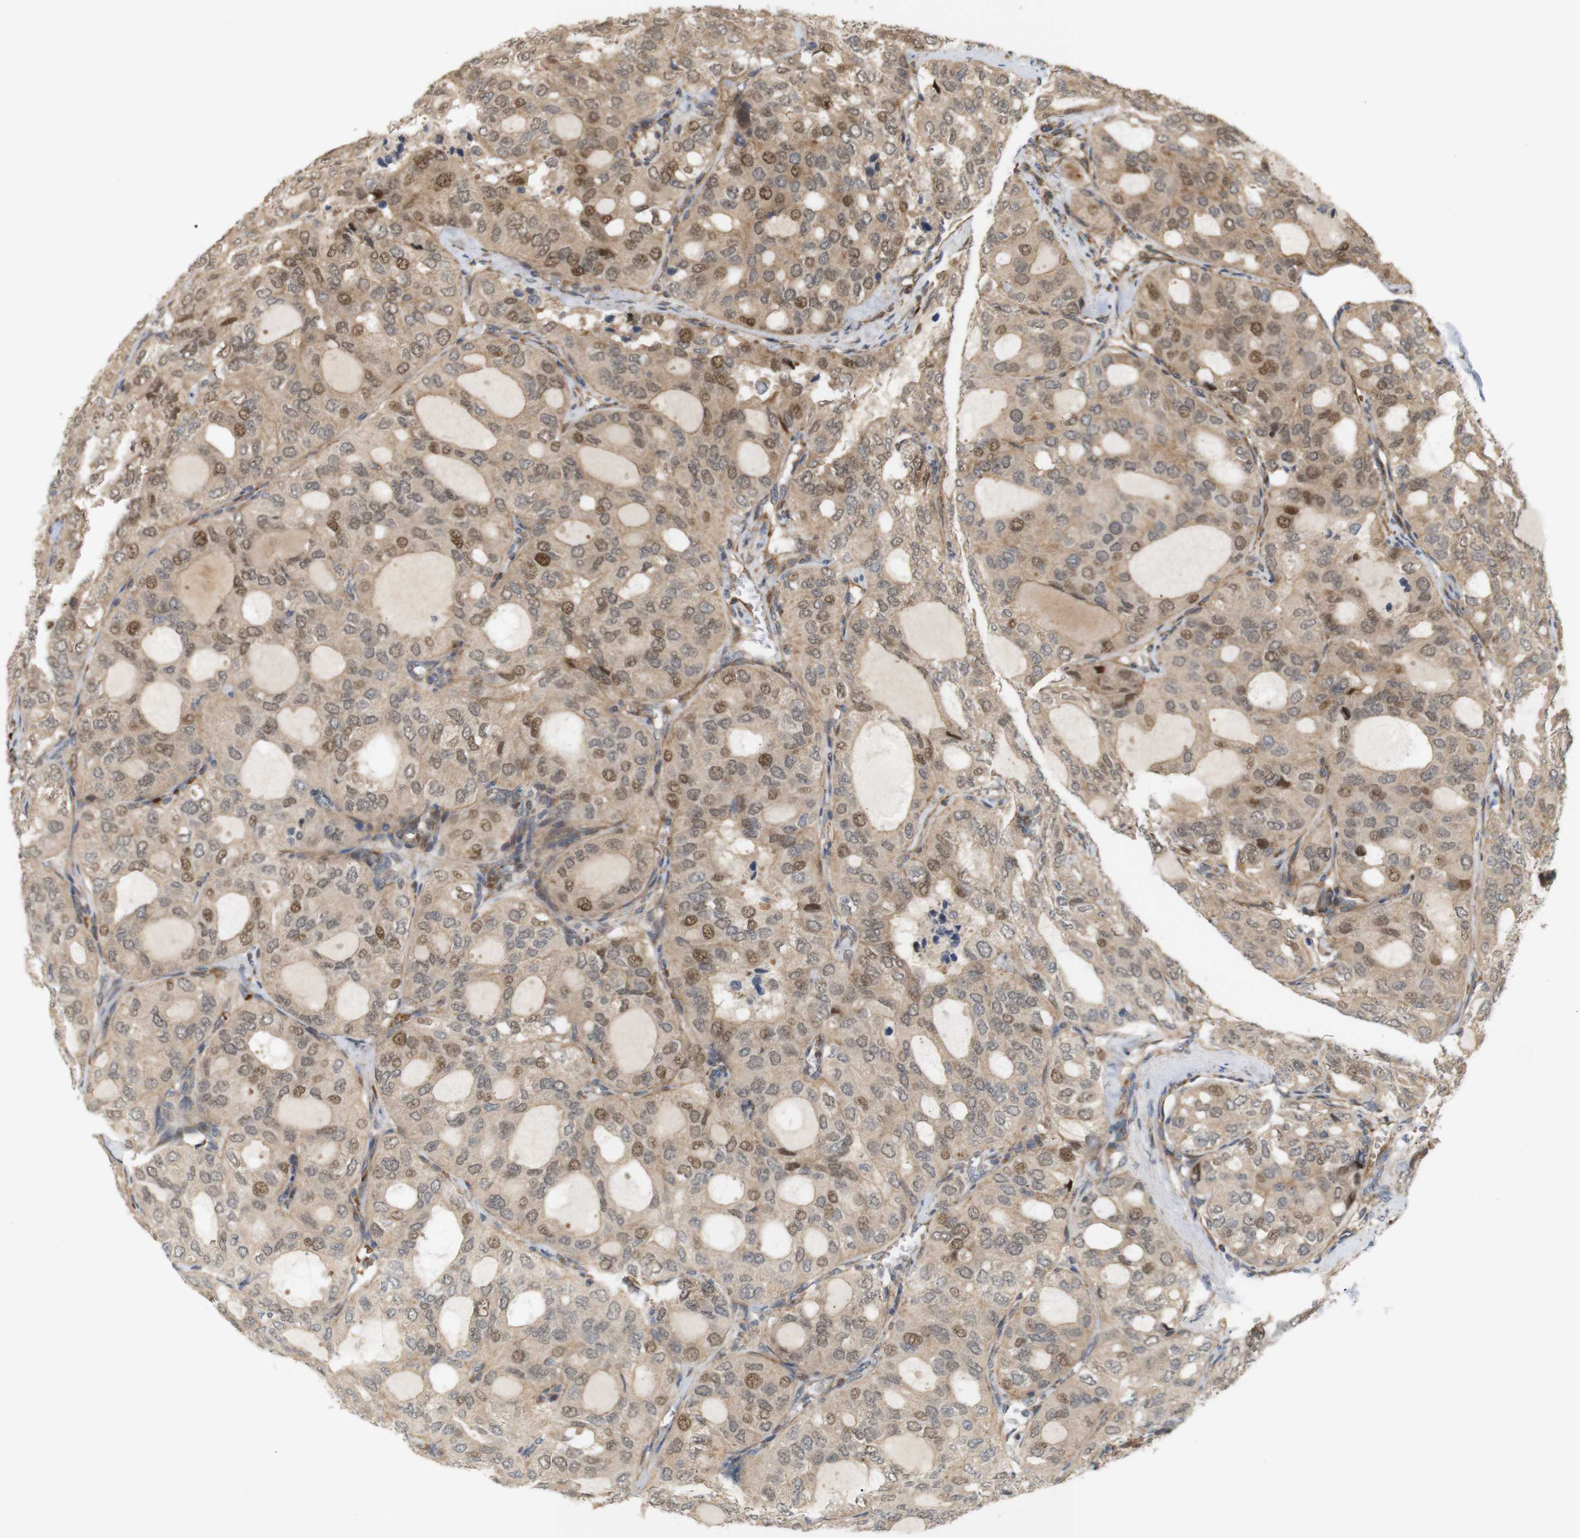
{"staining": {"intensity": "moderate", "quantity": ">75%", "location": "cytoplasmic/membranous,nuclear"}, "tissue": "thyroid cancer", "cell_type": "Tumor cells", "image_type": "cancer", "snomed": [{"axis": "morphology", "description": "Follicular adenoma carcinoma, NOS"}, {"axis": "topography", "description": "Thyroid gland"}], "caption": "About >75% of tumor cells in thyroid follicular adenoma carcinoma exhibit moderate cytoplasmic/membranous and nuclear protein expression as visualized by brown immunohistochemical staining.", "gene": "RPTOR", "patient": {"sex": "male", "age": 75}}